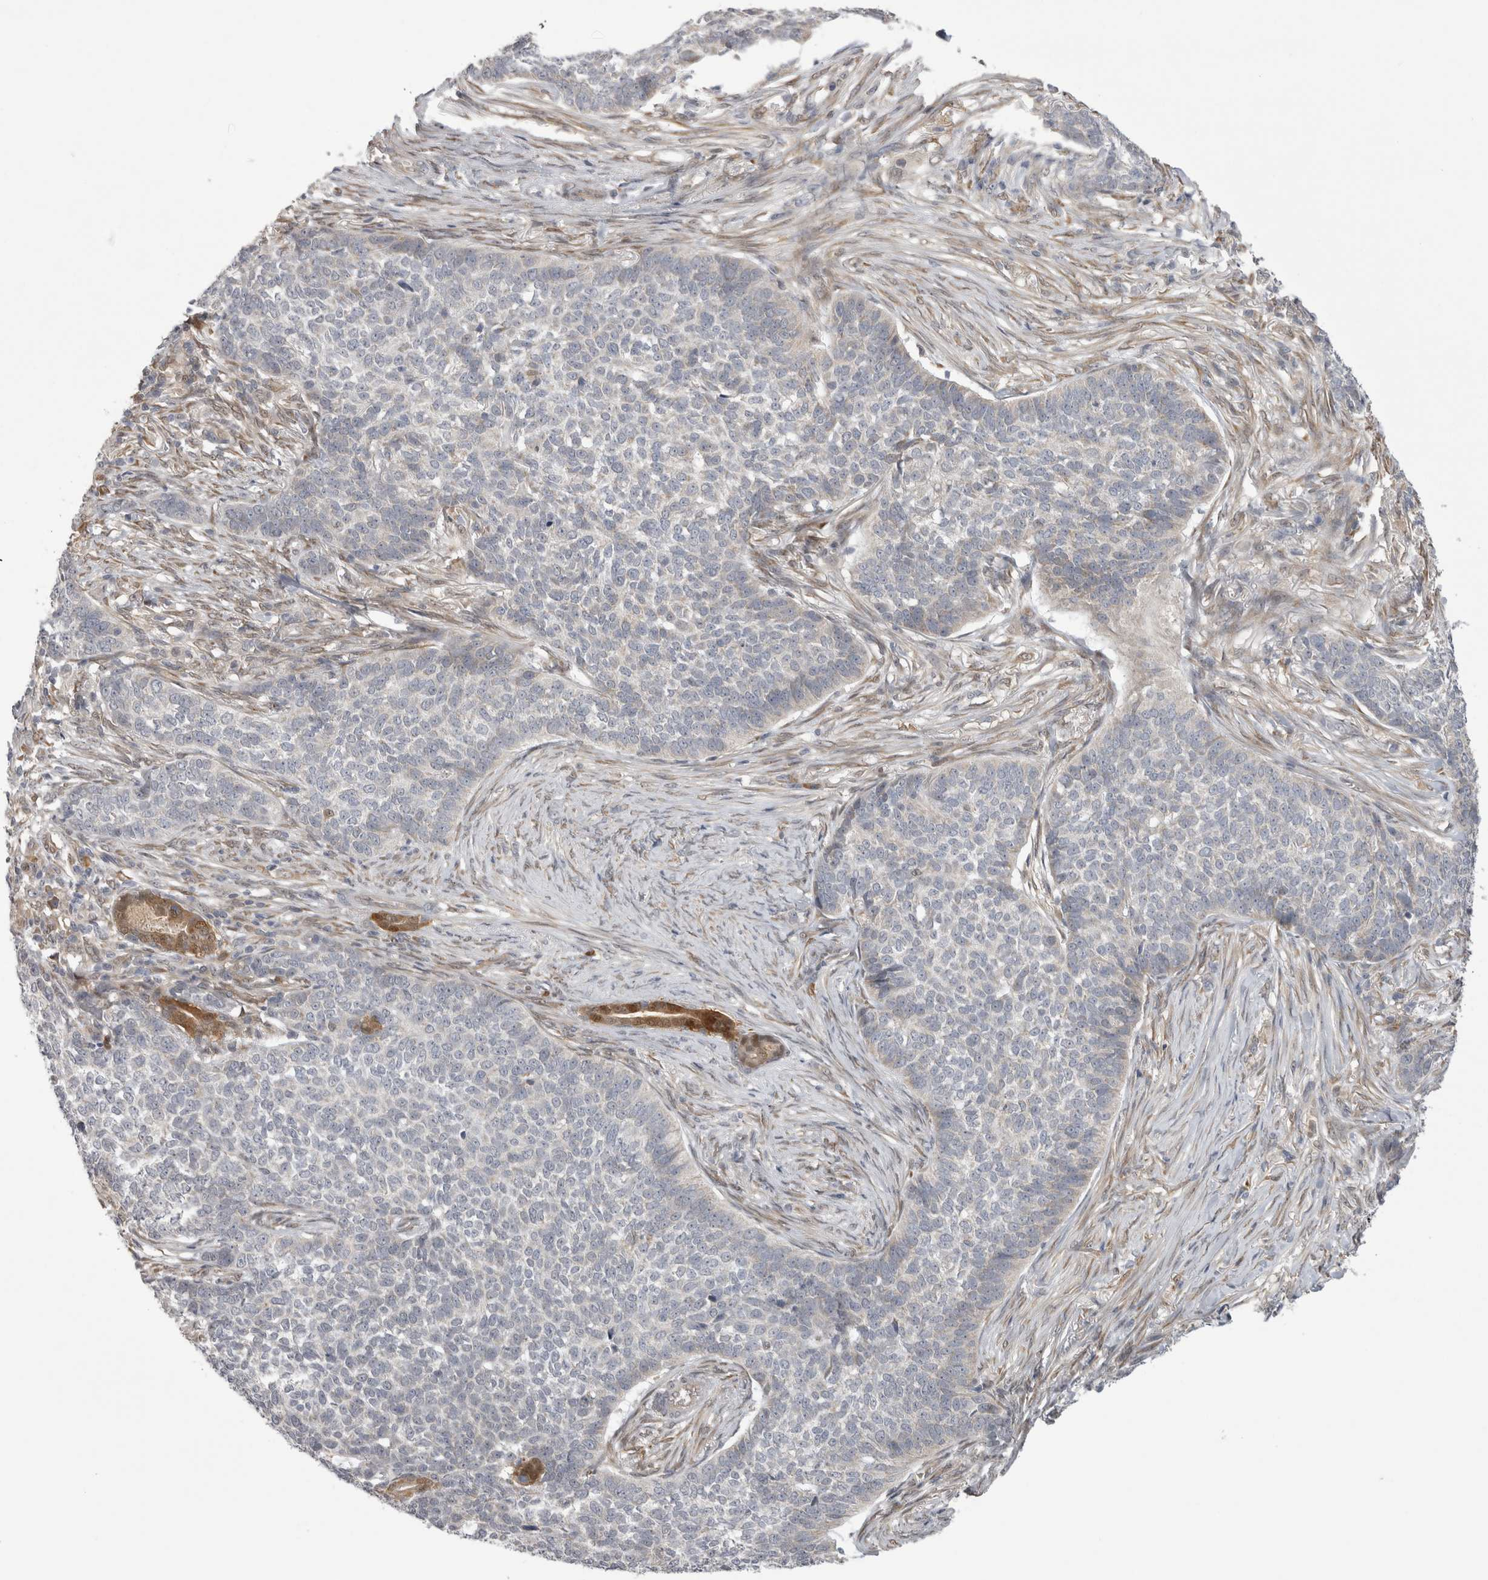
{"staining": {"intensity": "negative", "quantity": "none", "location": "none"}, "tissue": "skin cancer", "cell_type": "Tumor cells", "image_type": "cancer", "snomed": [{"axis": "morphology", "description": "Basal cell carcinoma"}, {"axis": "topography", "description": "Skin"}], "caption": "Tumor cells are negative for brown protein staining in skin cancer.", "gene": "CHIC2", "patient": {"sex": "male", "age": 85}}